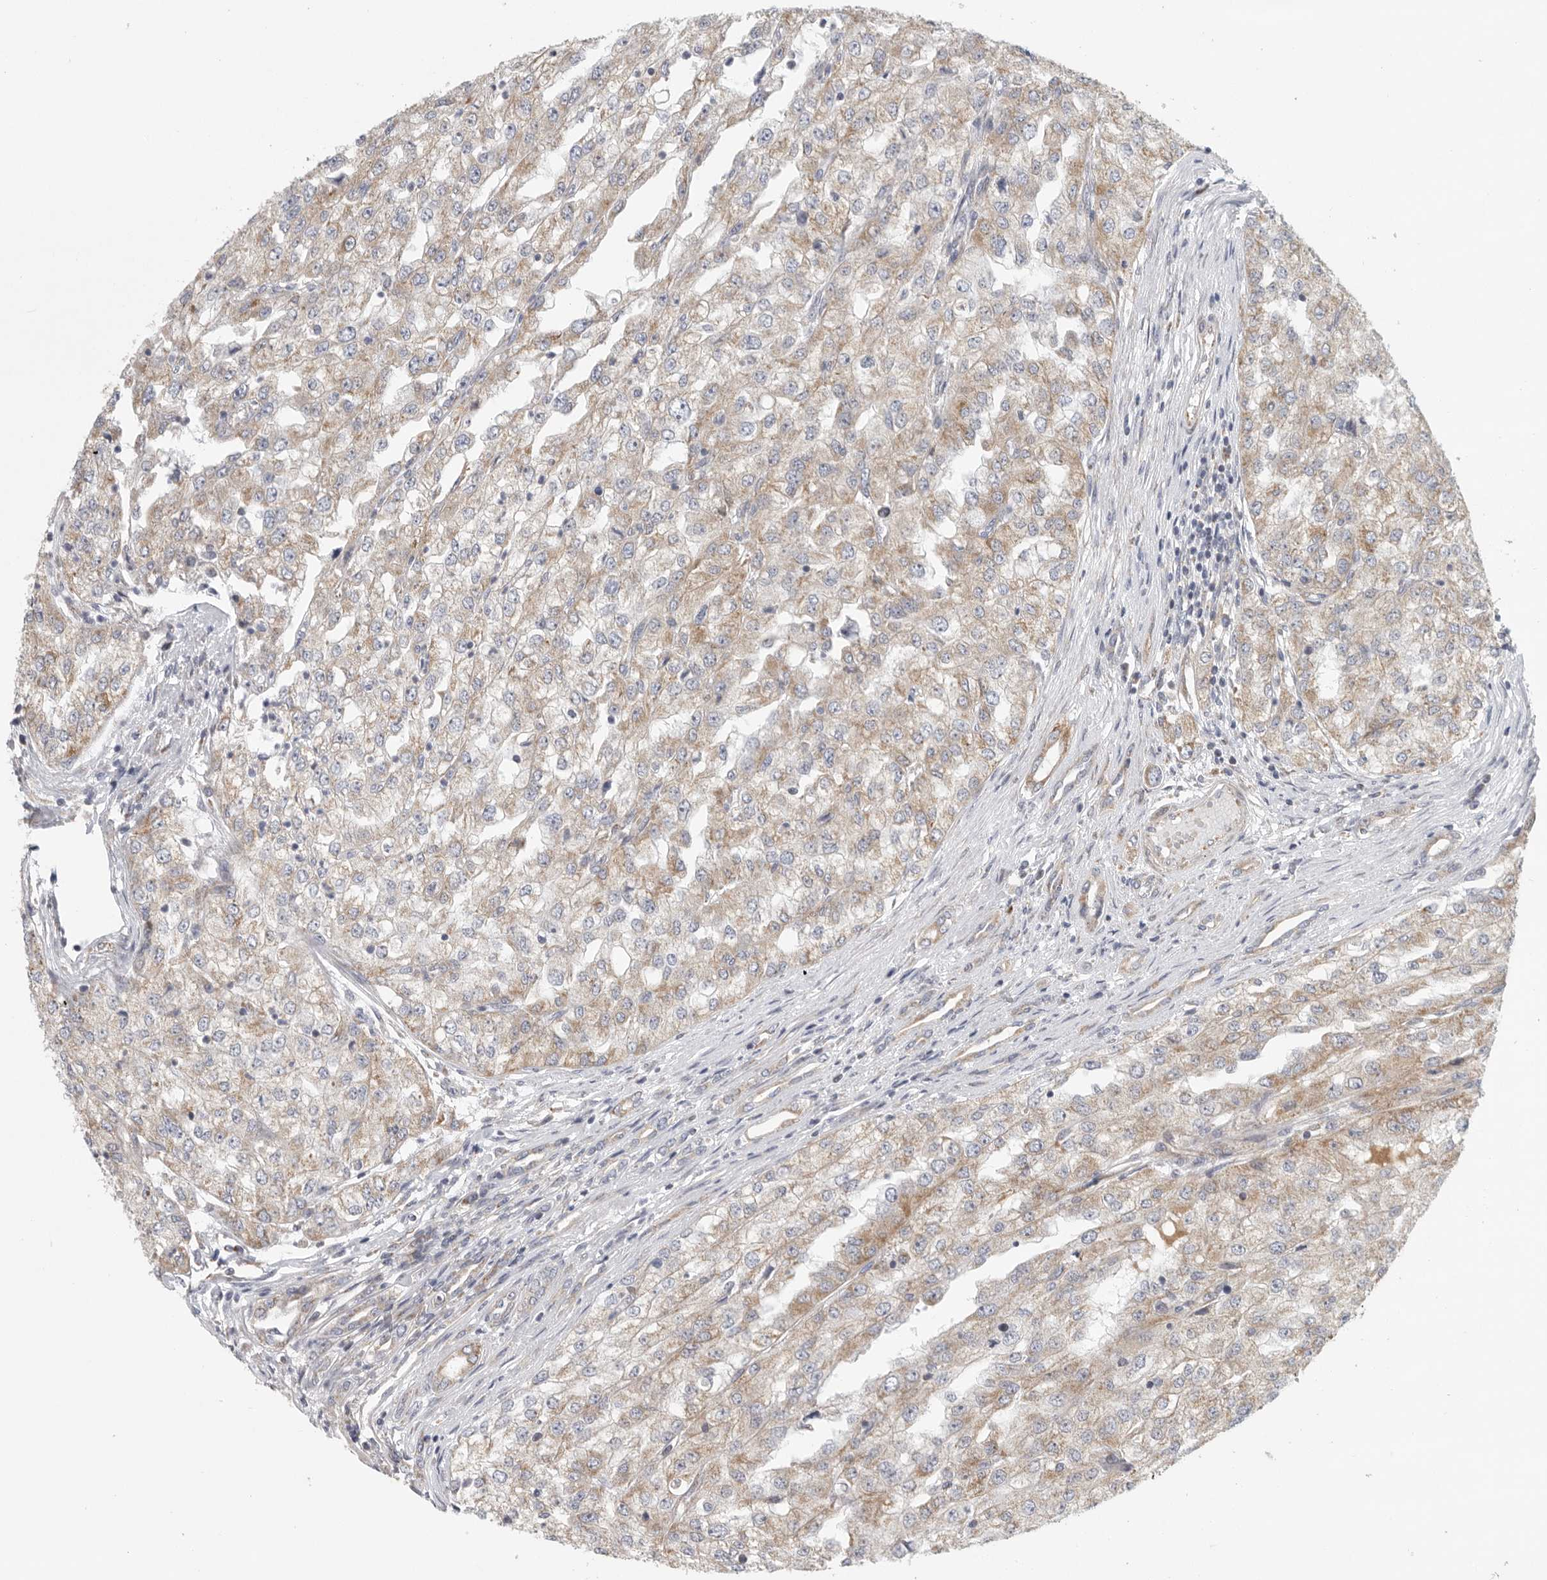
{"staining": {"intensity": "moderate", "quantity": ">75%", "location": "cytoplasmic/membranous"}, "tissue": "renal cancer", "cell_type": "Tumor cells", "image_type": "cancer", "snomed": [{"axis": "morphology", "description": "Adenocarcinoma, NOS"}, {"axis": "topography", "description": "Kidney"}], "caption": "Protein expression analysis of human renal cancer reveals moderate cytoplasmic/membranous staining in about >75% of tumor cells.", "gene": "FKBP8", "patient": {"sex": "female", "age": 54}}